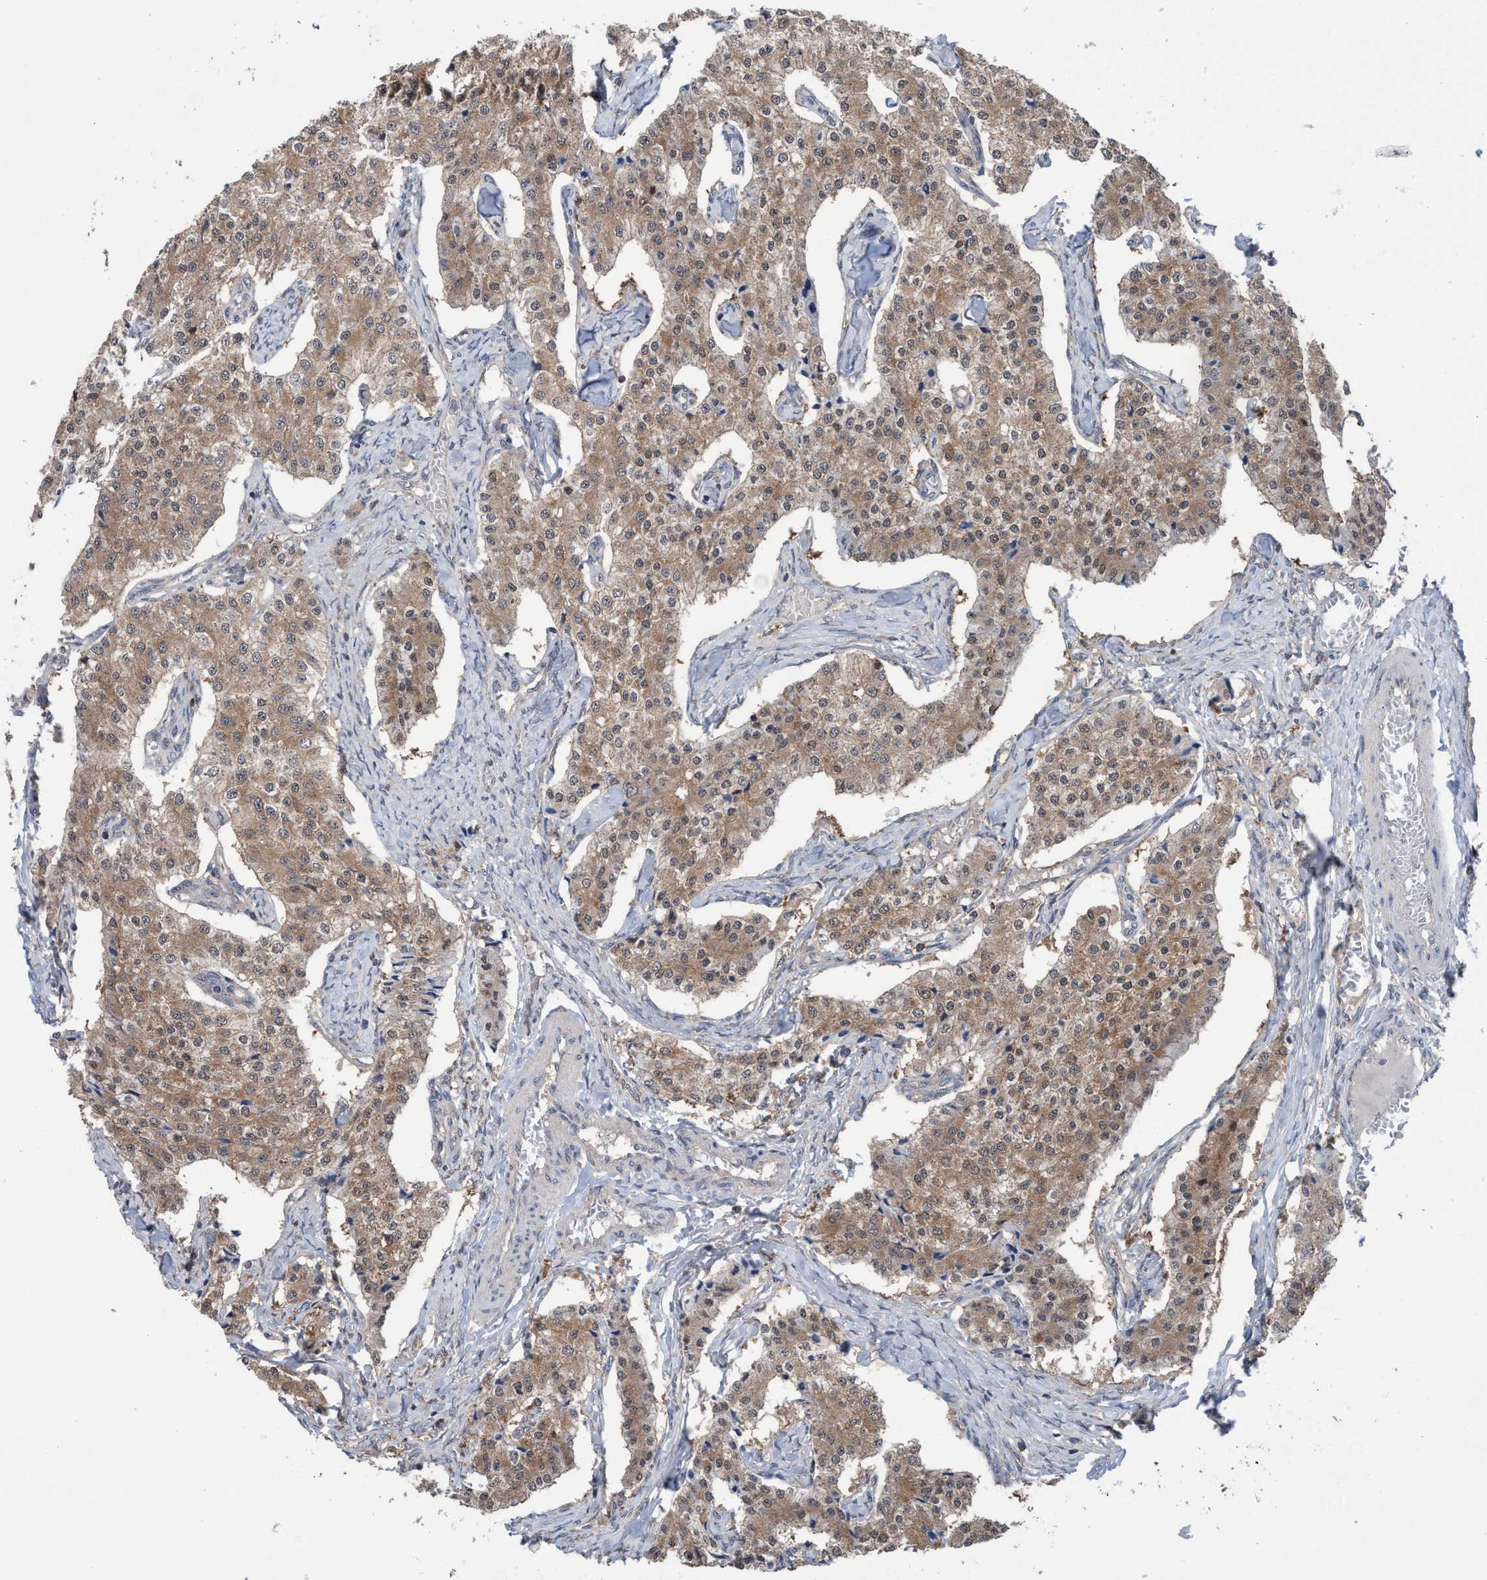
{"staining": {"intensity": "moderate", "quantity": ">75%", "location": "cytoplasmic/membranous"}, "tissue": "carcinoid", "cell_type": "Tumor cells", "image_type": "cancer", "snomed": [{"axis": "morphology", "description": "Carcinoid, malignant, NOS"}, {"axis": "topography", "description": "Colon"}], "caption": "Tumor cells reveal medium levels of moderate cytoplasmic/membranous staining in about >75% of cells in carcinoid (malignant). The staining was performed using DAB to visualize the protein expression in brown, while the nuclei were stained in blue with hematoxylin (Magnification: 20x).", "gene": "GLOD4", "patient": {"sex": "female", "age": 52}}